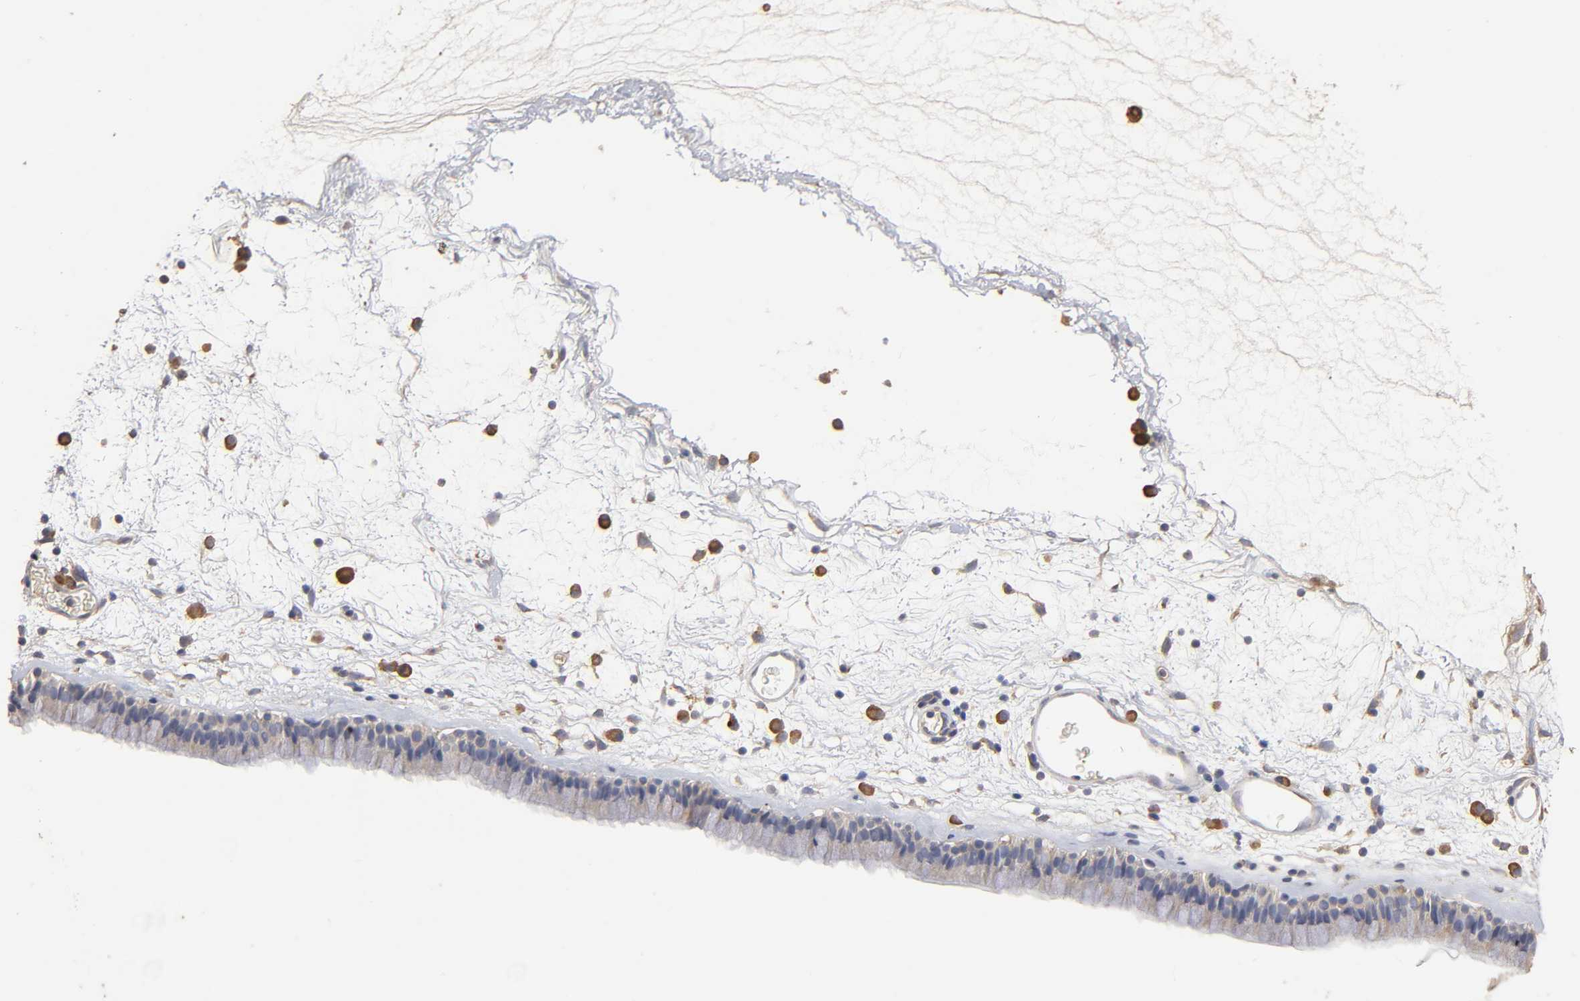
{"staining": {"intensity": "weak", "quantity": ">75%", "location": "cytoplasmic/membranous"}, "tissue": "nasopharynx", "cell_type": "Respiratory epithelial cells", "image_type": "normal", "snomed": [{"axis": "morphology", "description": "Normal tissue, NOS"}, {"axis": "morphology", "description": "Inflammation, NOS"}, {"axis": "topography", "description": "Nasopharynx"}], "caption": "Brown immunohistochemical staining in normal nasopharynx displays weak cytoplasmic/membranous expression in about >75% of respiratory epithelial cells. Using DAB (brown) and hematoxylin (blue) stains, captured at high magnification using brightfield microscopy.", "gene": "EIF4G2", "patient": {"sex": "male", "age": 48}}